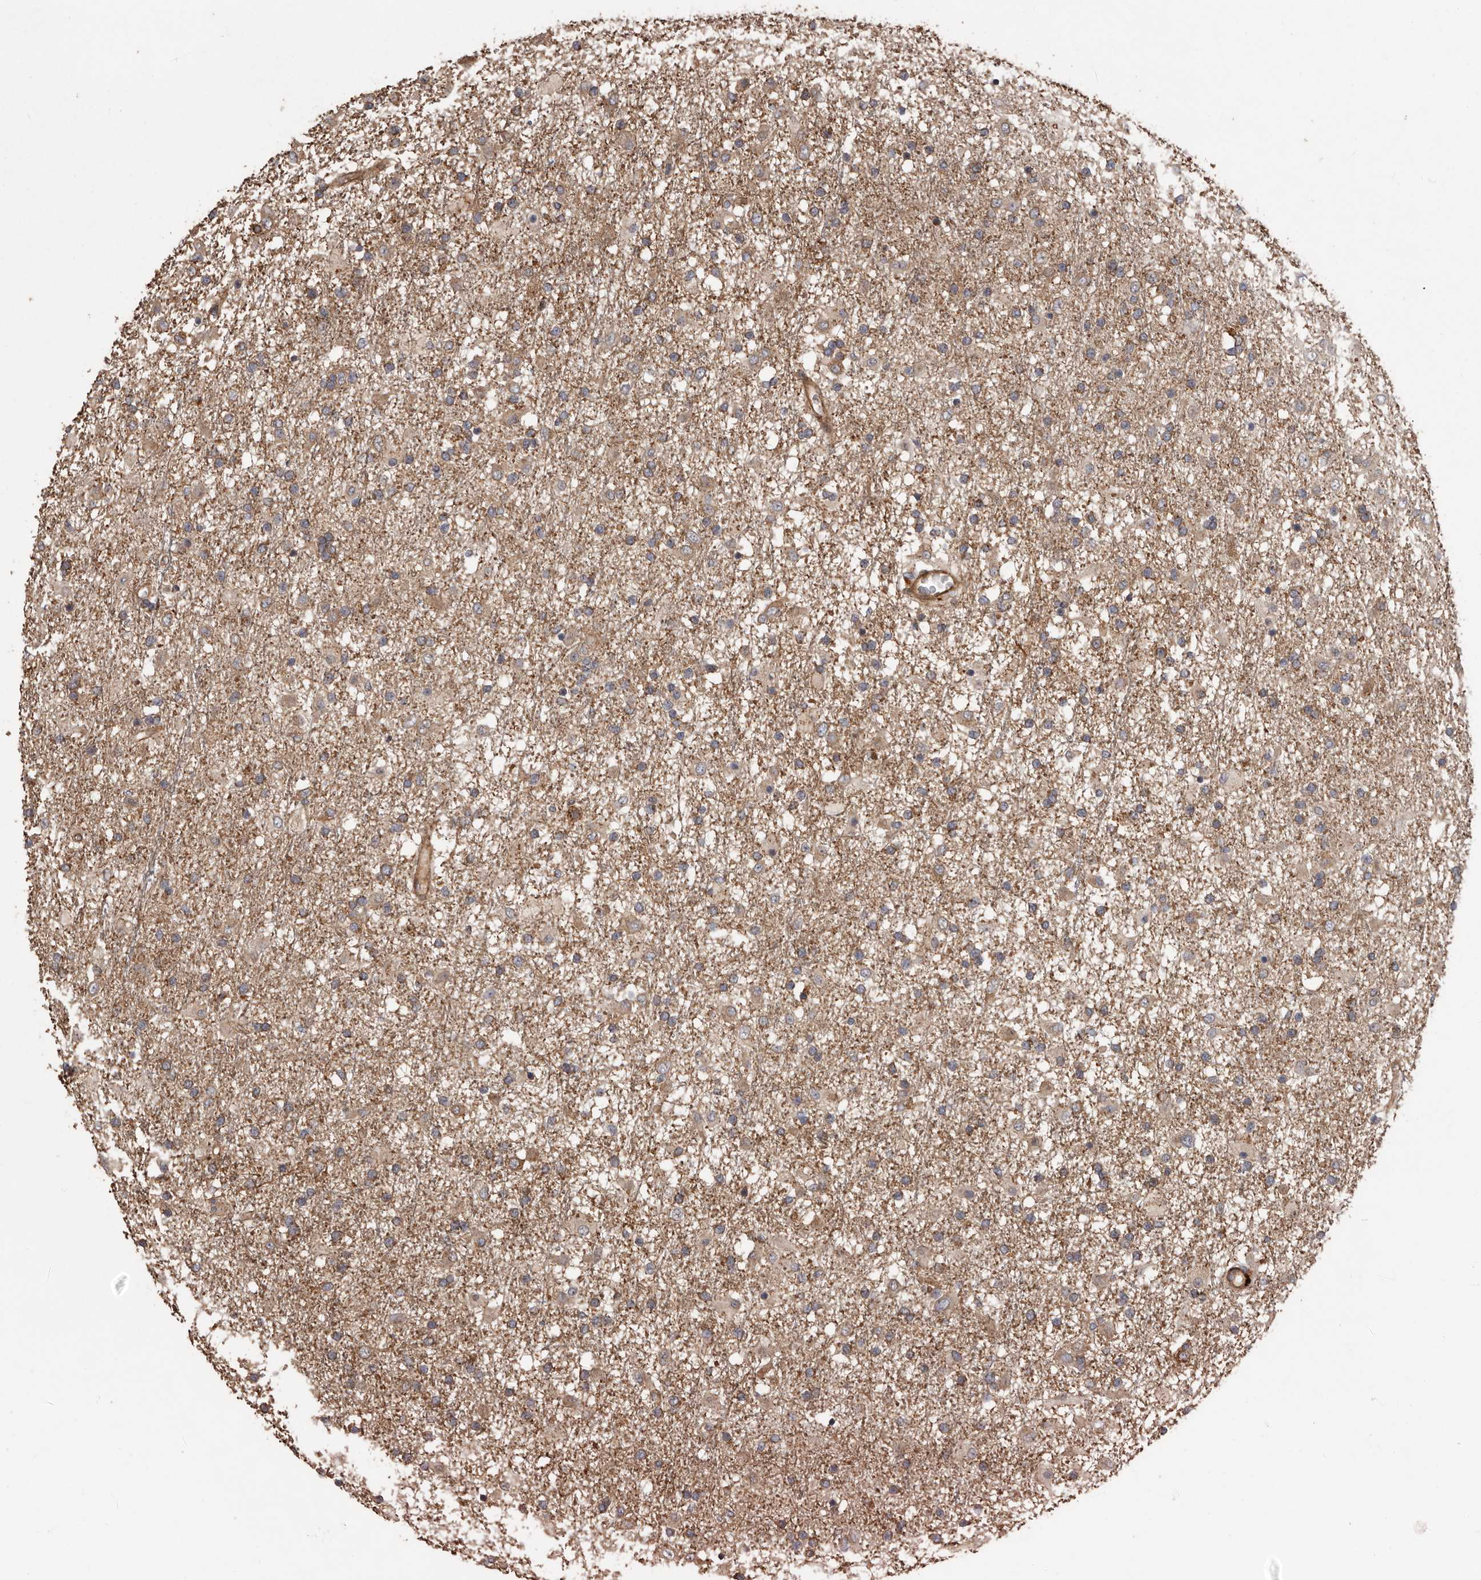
{"staining": {"intensity": "weak", "quantity": "<25%", "location": "cytoplasmic/membranous"}, "tissue": "glioma", "cell_type": "Tumor cells", "image_type": "cancer", "snomed": [{"axis": "morphology", "description": "Glioma, malignant, Low grade"}, {"axis": "topography", "description": "Brain"}], "caption": "Human low-grade glioma (malignant) stained for a protein using immunohistochemistry (IHC) exhibits no positivity in tumor cells.", "gene": "ARHGEF5", "patient": {"sex": "male", "age": 65}}